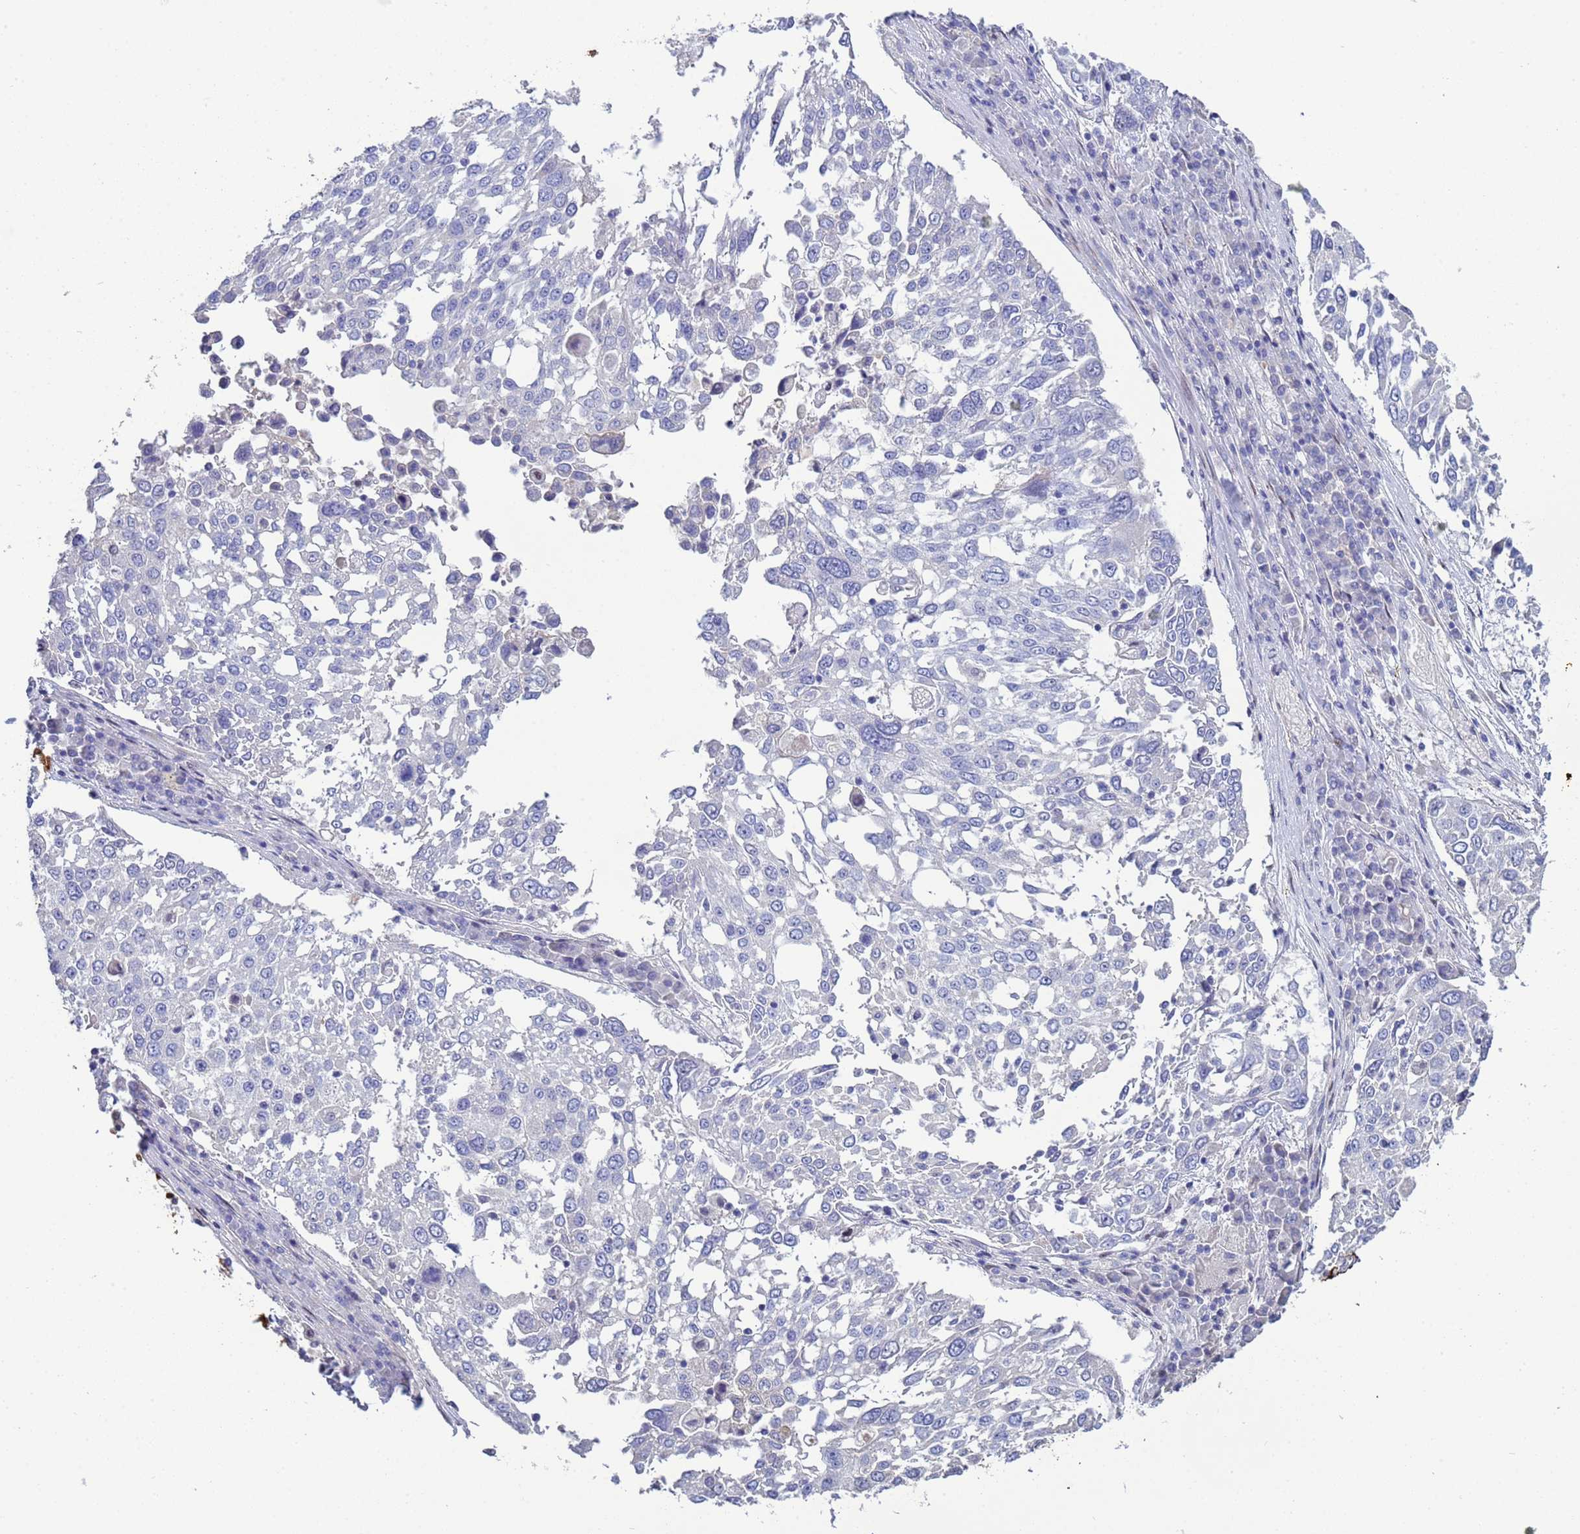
{"staining": {"intensity": "negative", "quantity": "none", "location": "none"}, "tissue": "lung cancer", "cell_type": "Tumor cells", "image_type": "cancer", "snomed": [{"axis": "morphology", "description": "Squamous cell carcinoma, NOS"}, {"axis": "topography", "description": "Lung"}], "caption": "There is no significant positivity in tumor cells of lung squamous cell carcinoma.", "gene": "PPP6R1", "patient": {"sex": "male", "age": 65}}